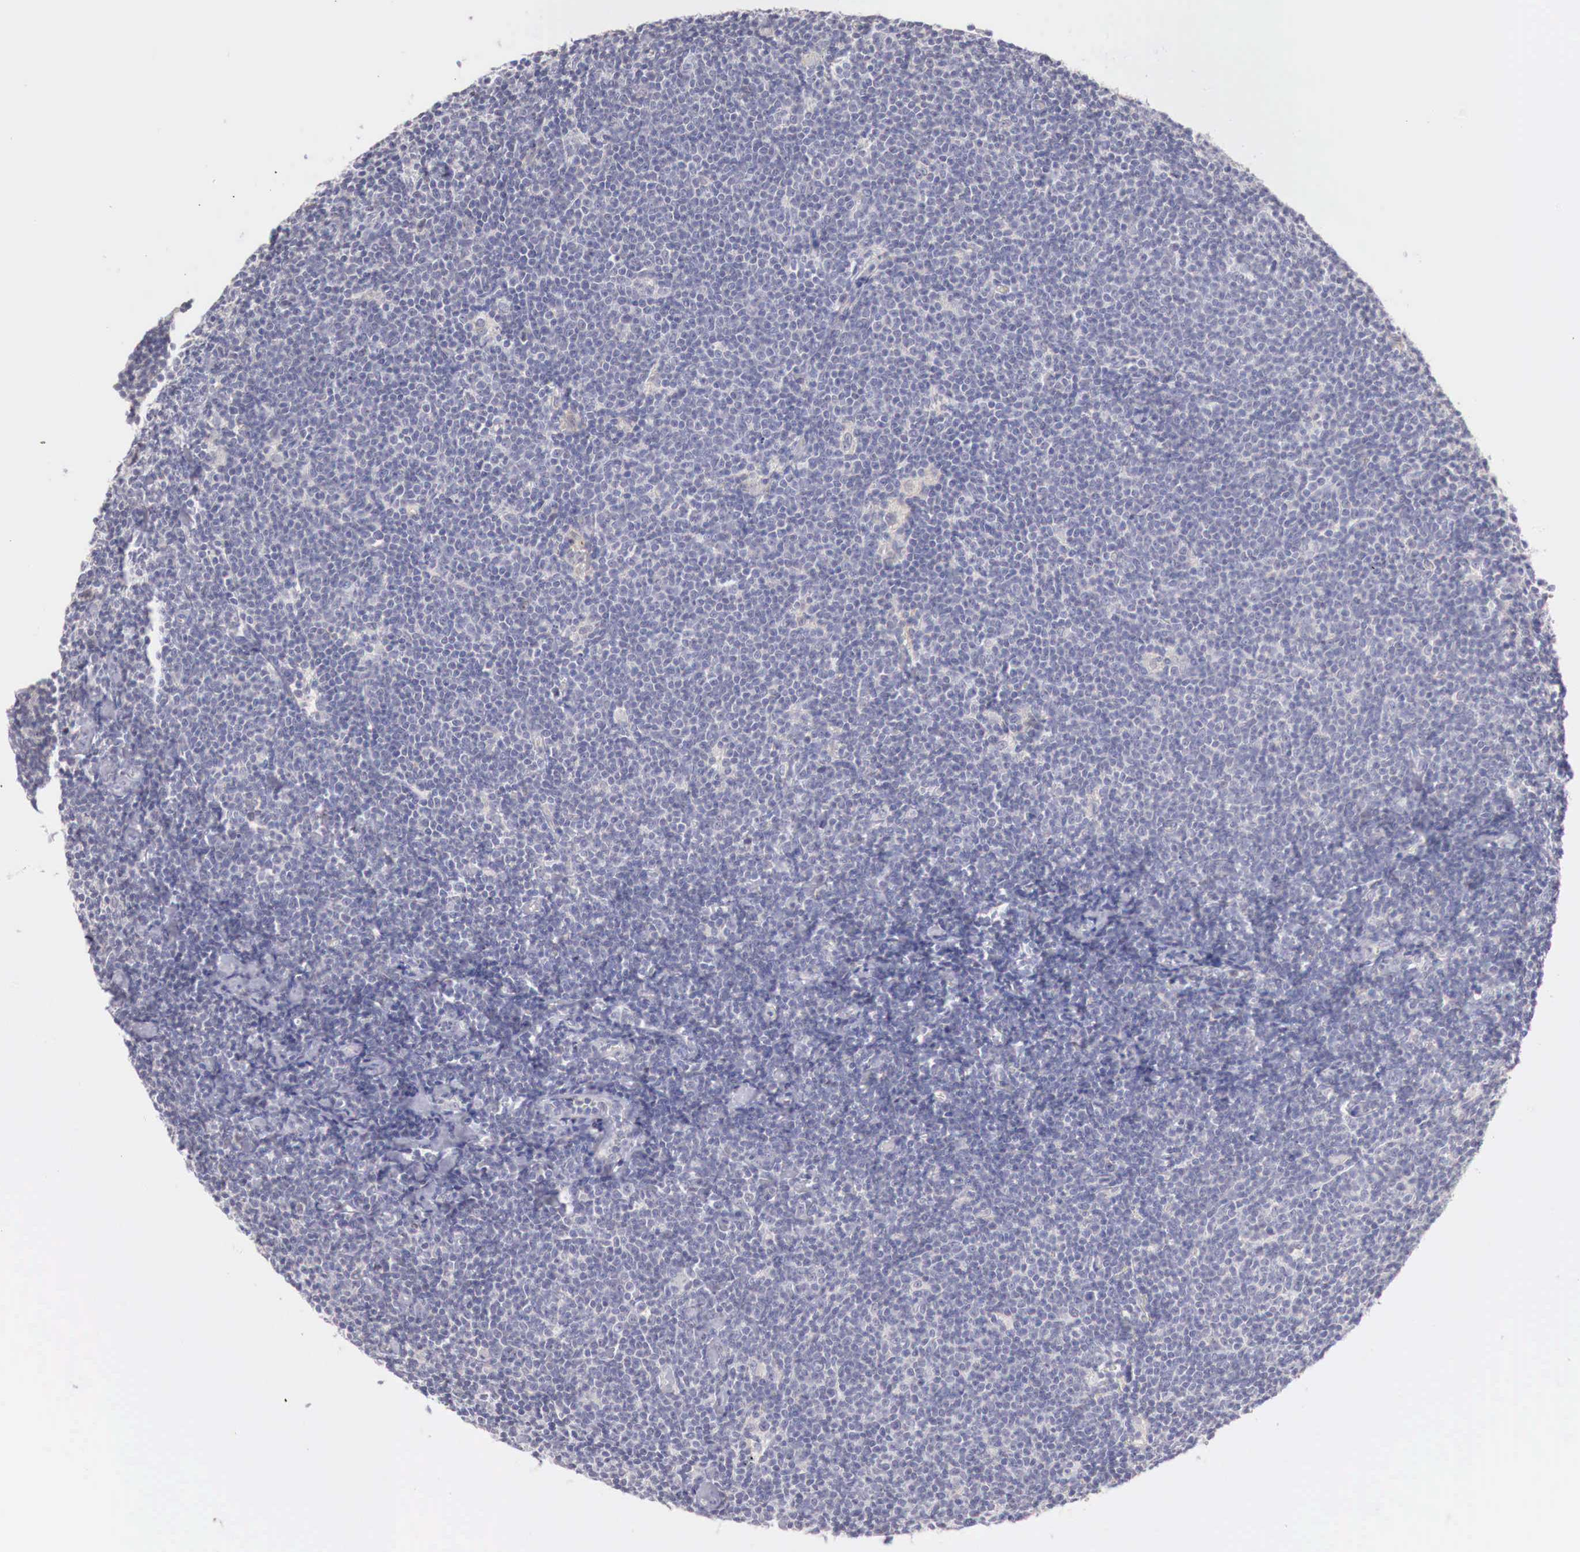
{"staining": {"intensity": "negative", "quantity": "none", "location": "none"}, "tissue": "lymphoma", "cell_type": "Tumor cells", "image_type": "cancer", "snomed": [{"axis": "morphology", "description": "Malignant lymphoma, non-Hodgkin's type, Low grade"}, {"axis": "topography", "description": "Lymph node"}], "caption": "Low-grade malignant lymphoma, non-Hodgkin's type stained for a protein using IHC displays no expression tumor cells.", "gene": "TRIM13", "patient": {"sex": "male", "age": 65}}